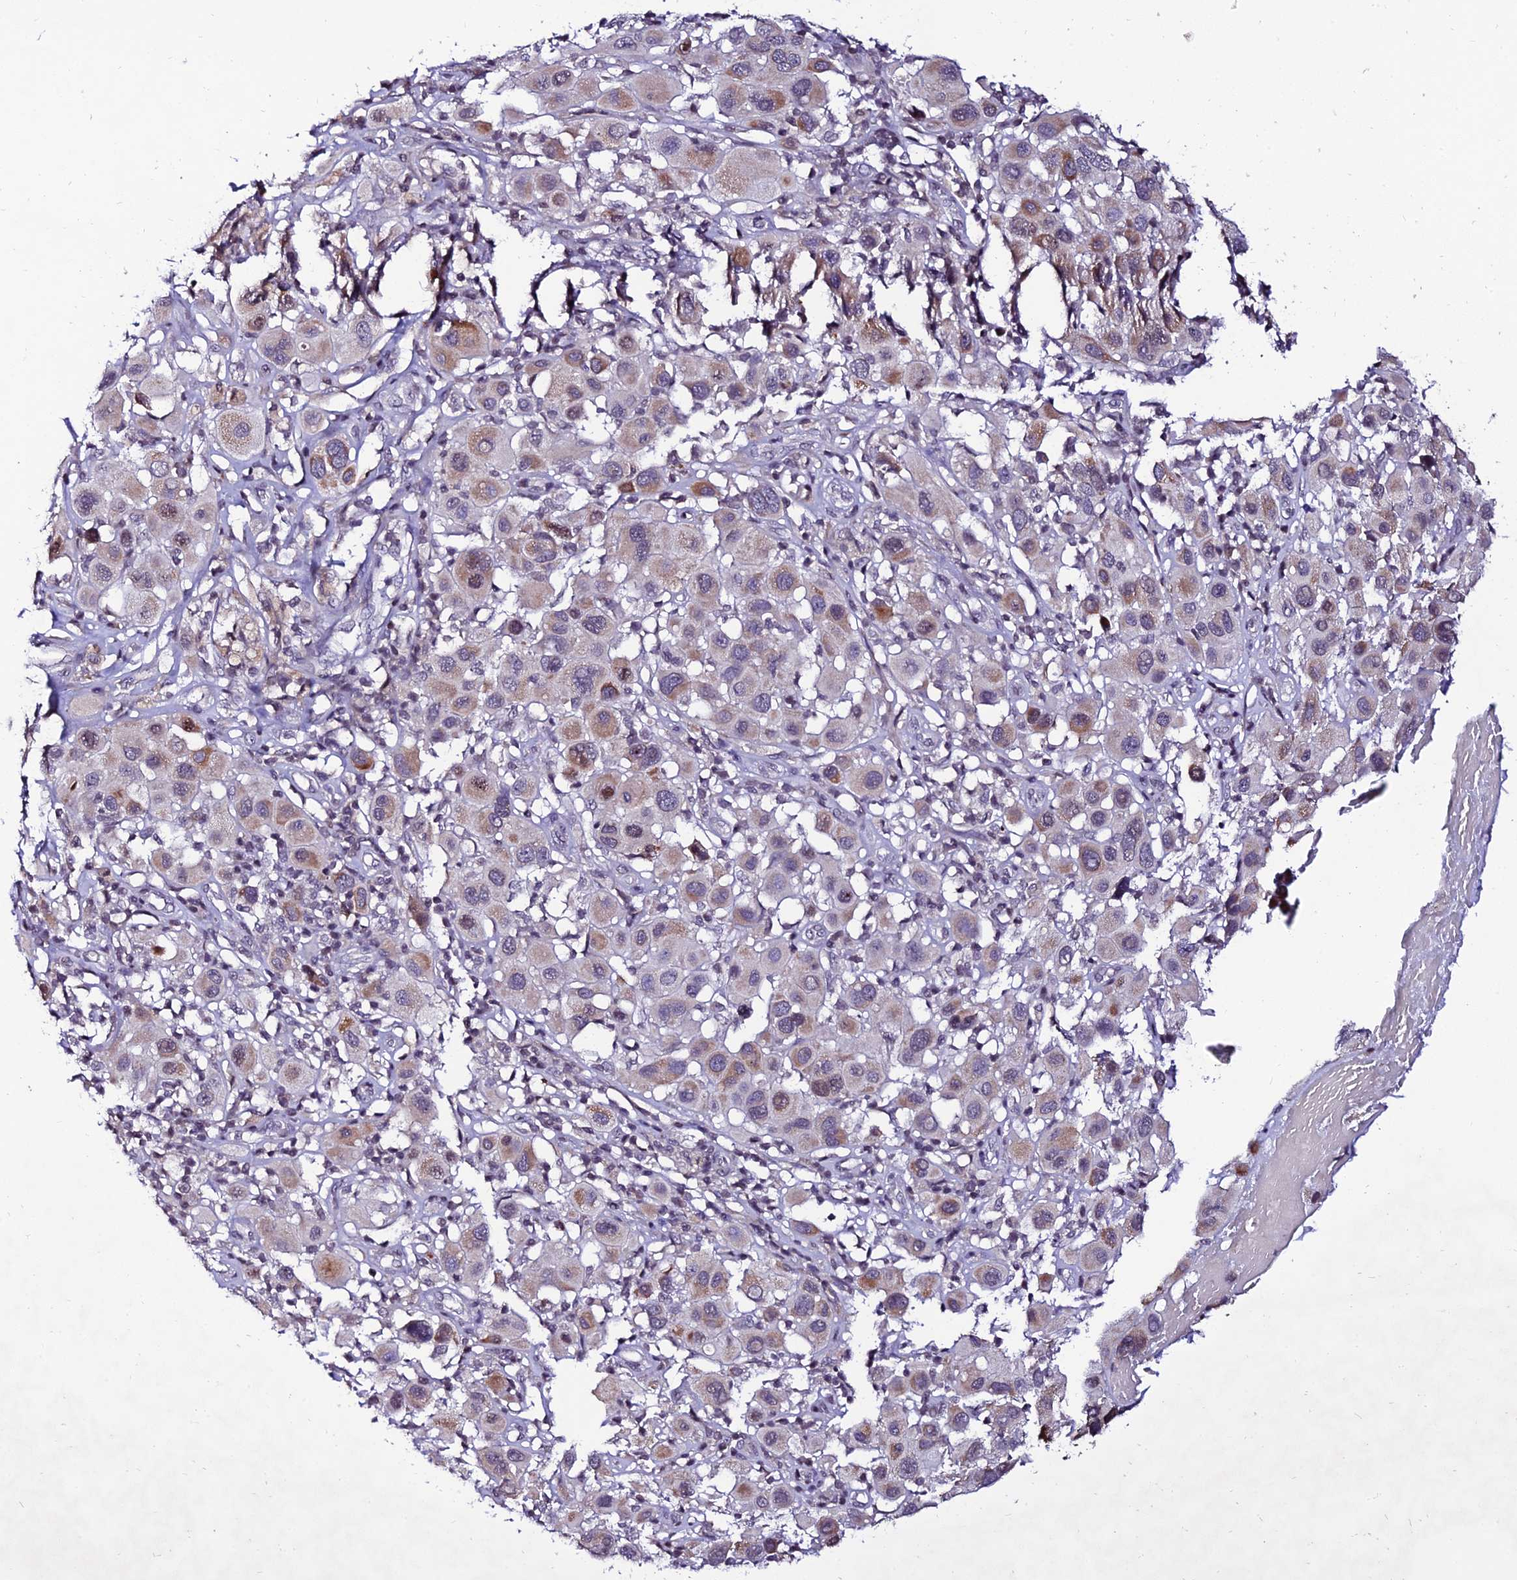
{"staining": {"intensity": "weak", "quantity": "25%-75%", "location": "cytoplasmic/membranous"}, "tissue": "melanoma", "cell_type": "Tumor cells", "image_type": "cancer", "snomed": [{"axis": "morphology", "description": "Malignant melanoma, Metastatic site"}, {"axis": "topography", "description": "Skin"}], "caption": "Malignant melanoma (metastatic site) stained for a protein (brown) displays weak cytoplasmic/membranous positive staining in approximately 25%-75% of tumor cells.", "gene": "CDNF", "patient": {"sex": "male", "age": 41}}